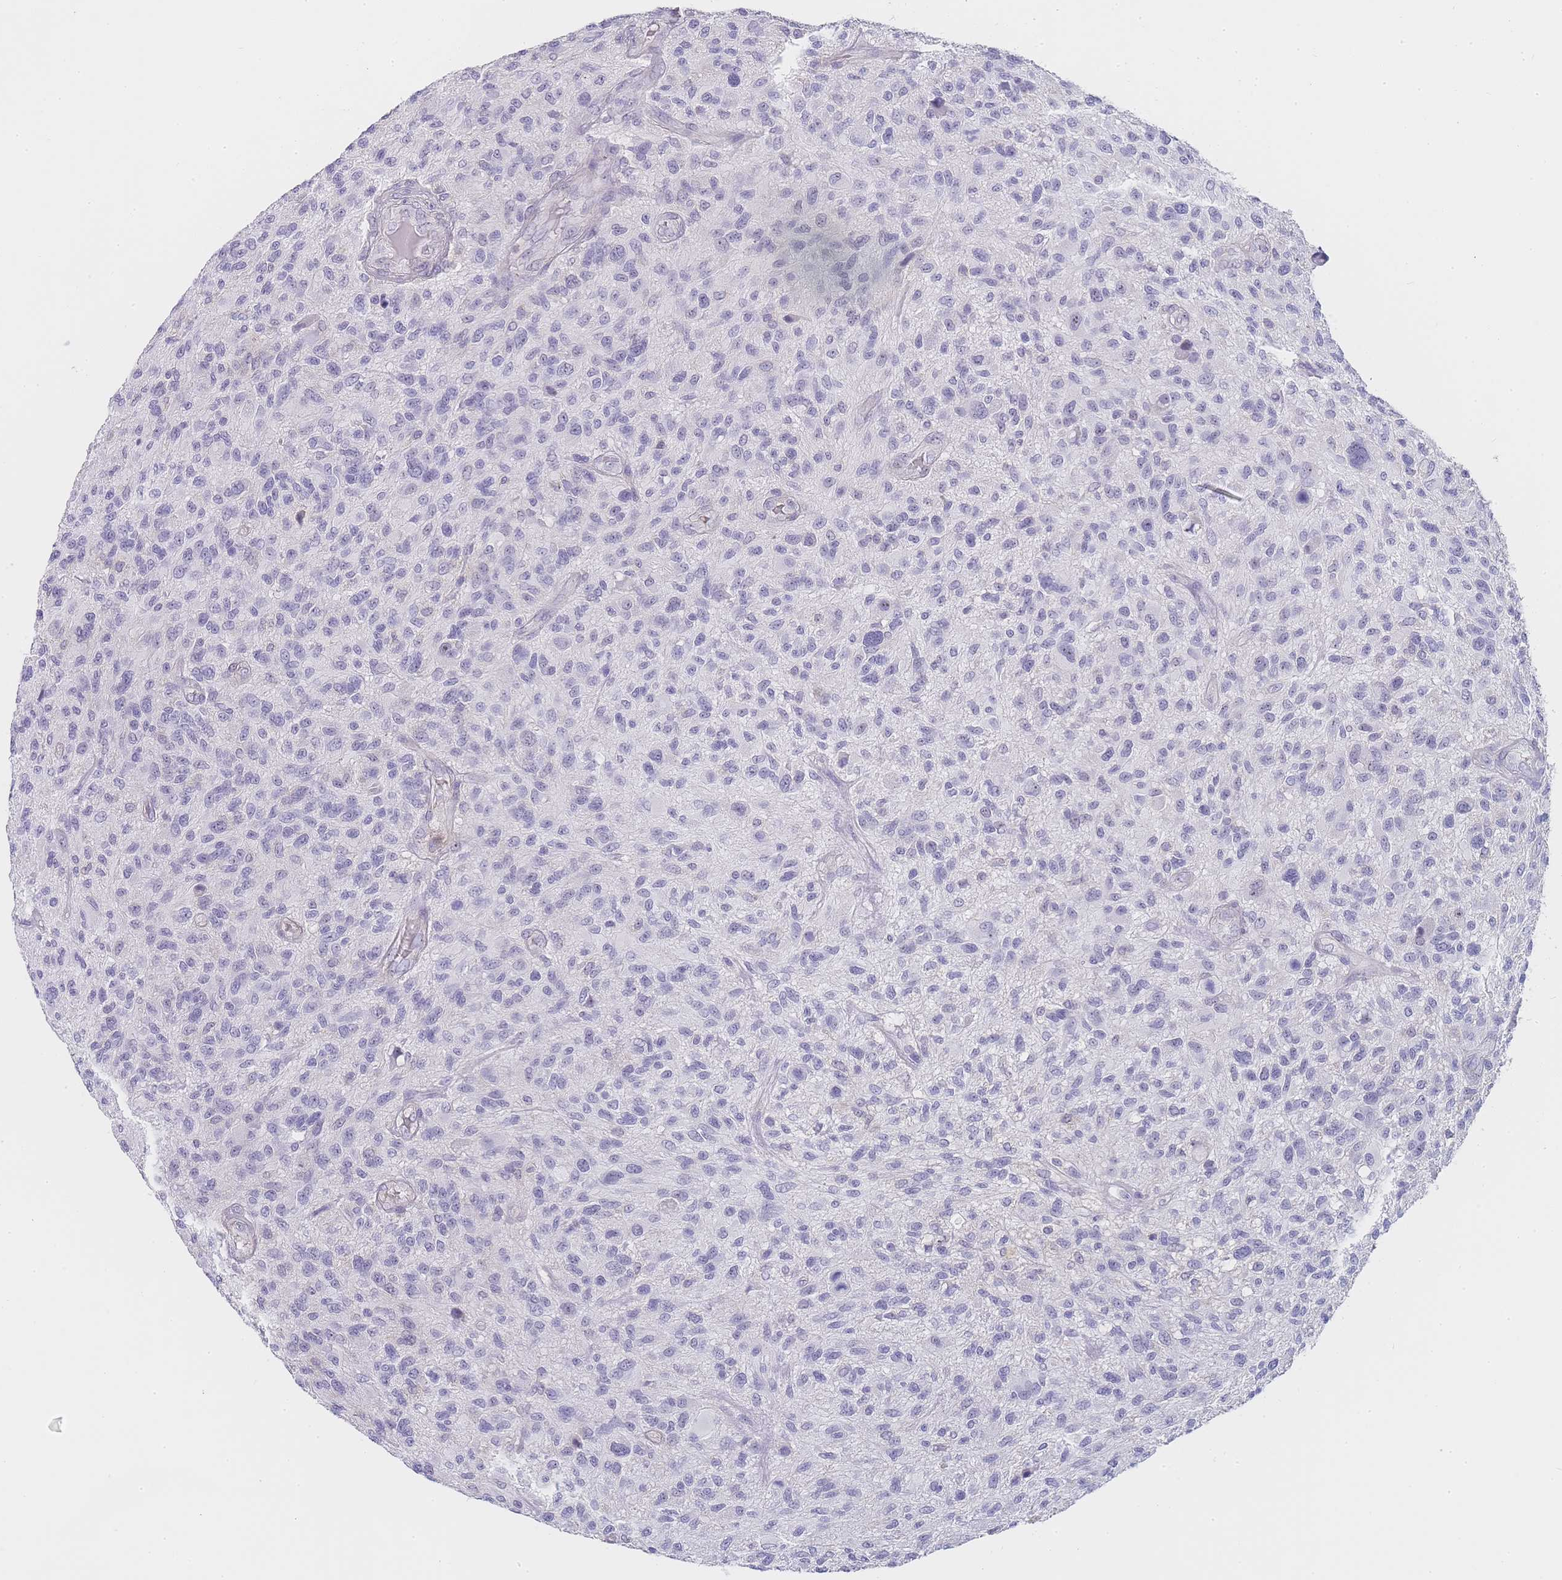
{"staining": {"intensity": "negative", "quantity": "none", "location": "none"}, "tissue": "glioma", "cell_type": "Tumor cells", "image_type": "cancer", "snomed": [{"axis": "morphology", "description": "Glioma, malignant, High grade"}, {"axis": "topography", "description": "Brain"}], "caption": "This histopathology image is of glioma stained with IHC to label a protein in brown with the nuclei are counter-stained blue. There is no staining in tumor cells.", "gene": "NOP14", "patient": {"sex": "male", "age": 47}}